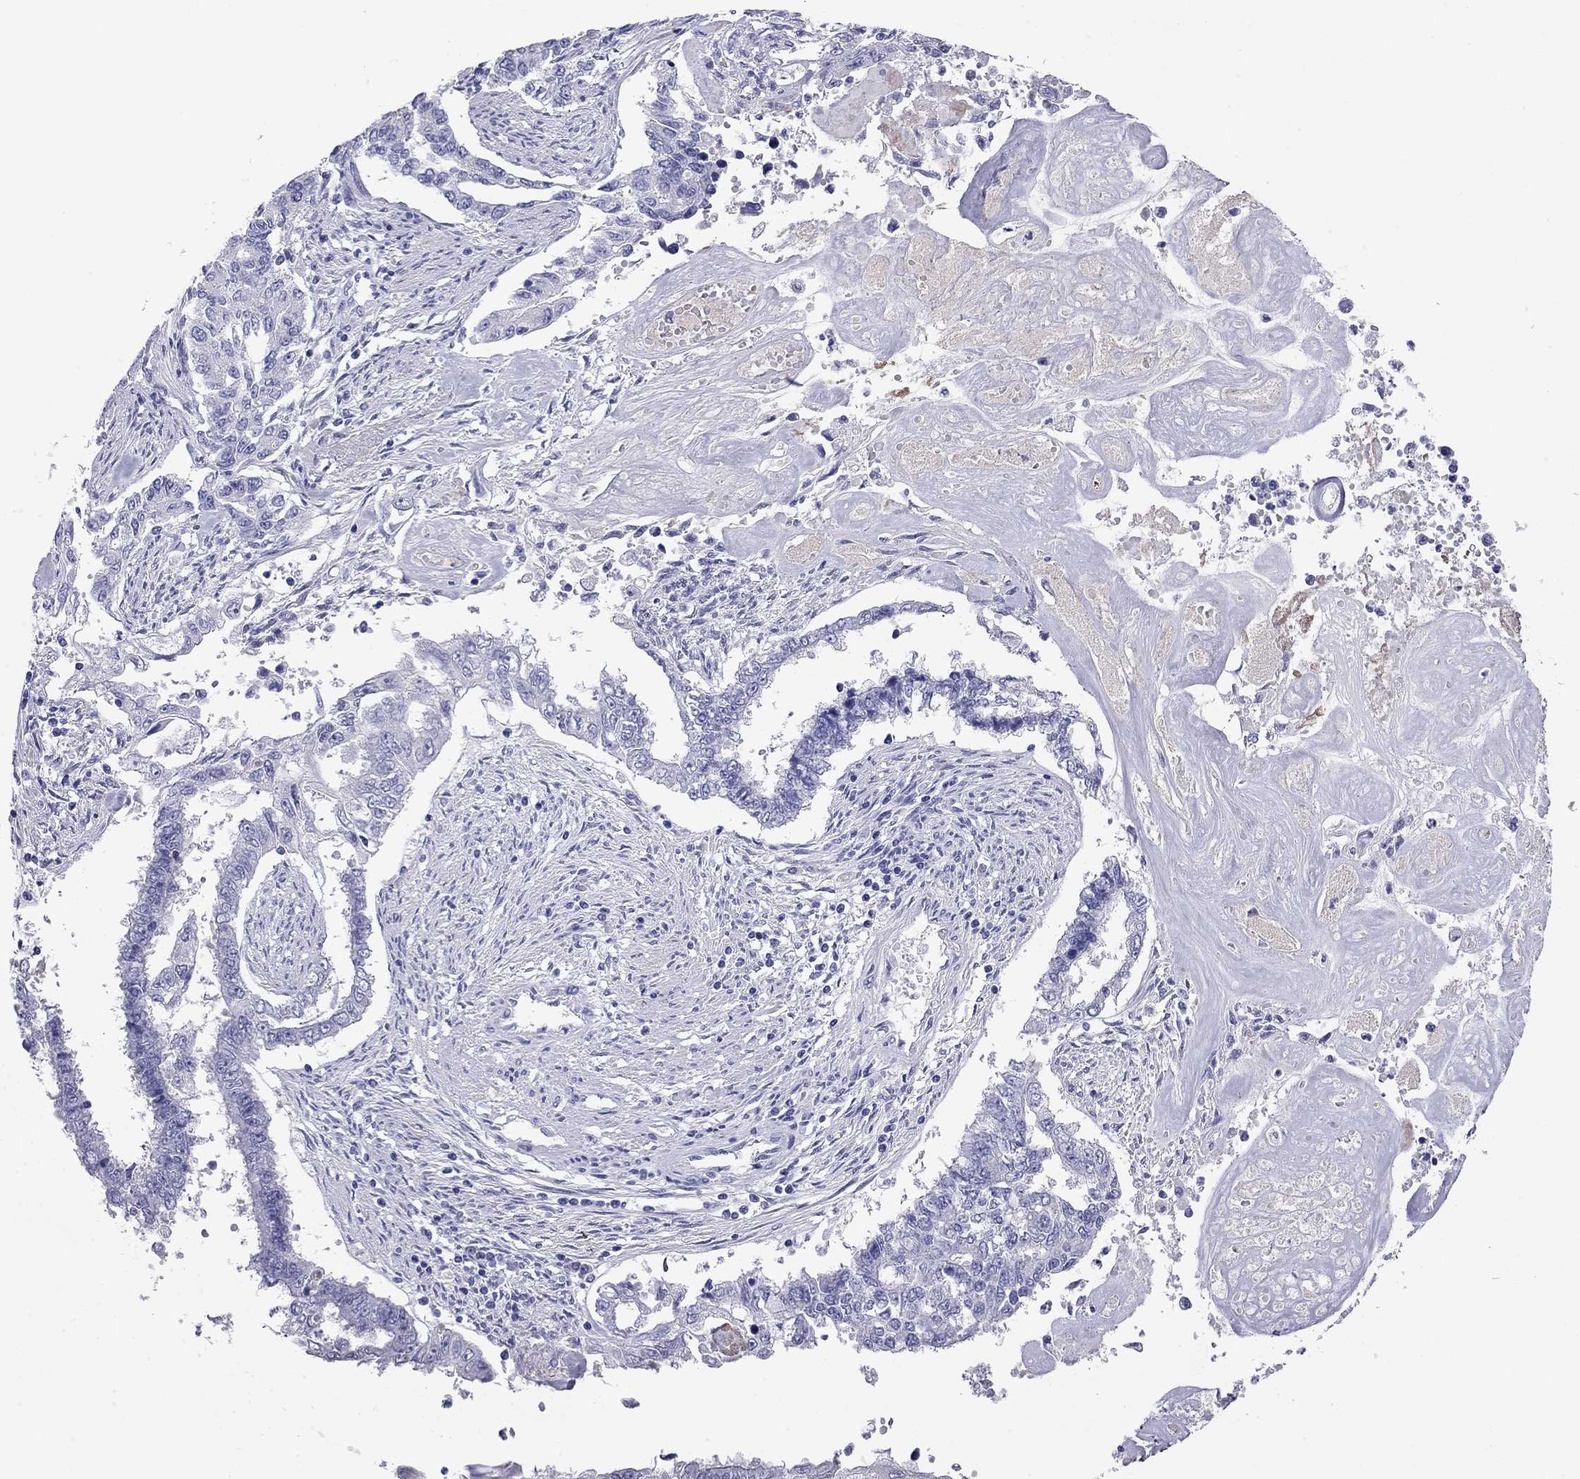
{"staining": {"intensity": "negative", "quantity": "none", "location": "none"}, "tissue": "endometrial cancer", "cell_type": "Tumor cells", "image_type": "cancer", "snomed": [{"axis": "morphology", "description": "Adenocarcinoma, NOS"}, {"axis": "topography", "description": "Uterus"}], "caption": "The immunohistochemistry photomicrograph has no significant staining in tumor cells of adenocarcinoma (endometrial) tissue.", "gene": "ODF4", "patient": {"sex": "female", "age": 59}}